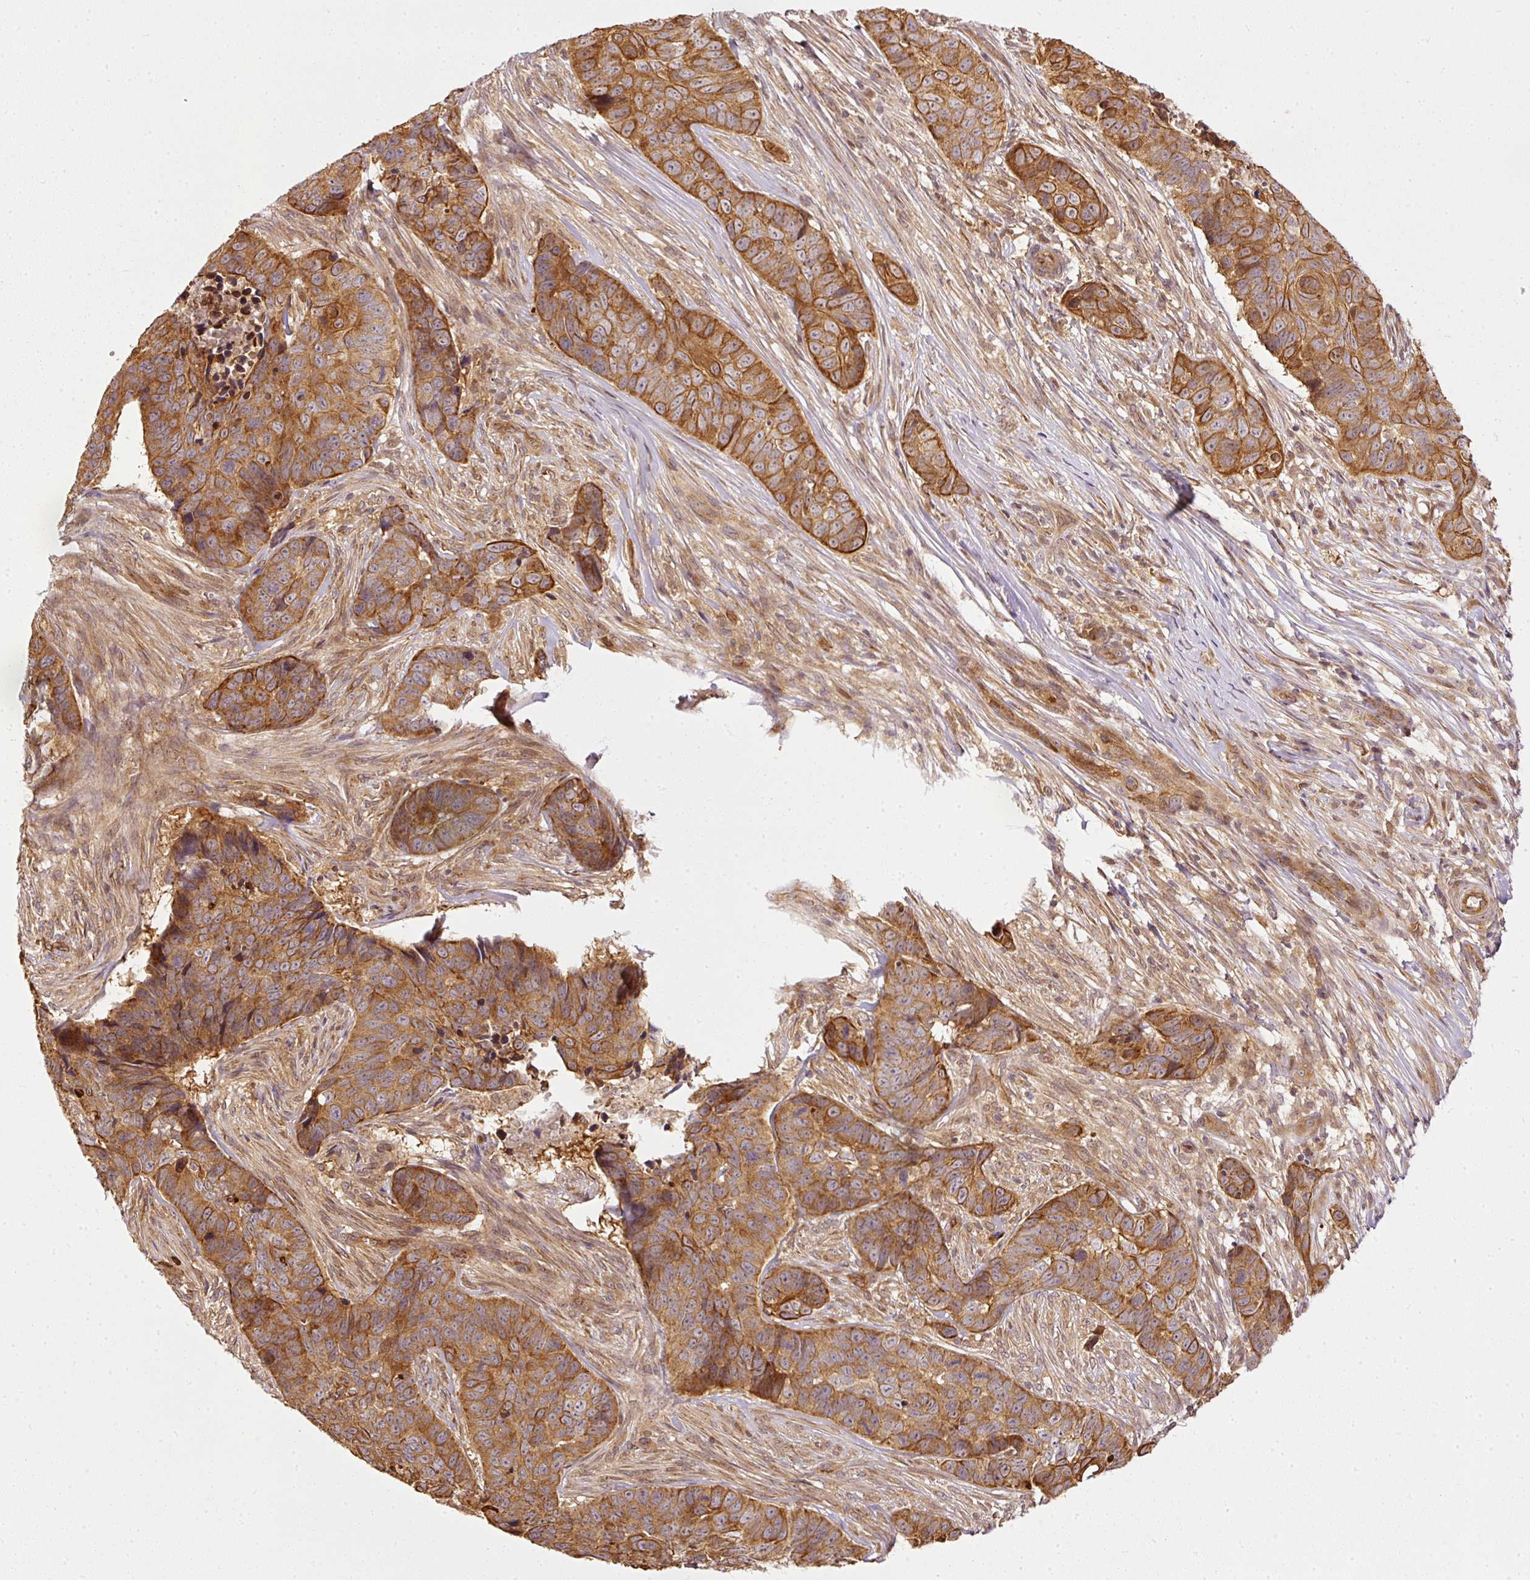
{"staining": {"intensity": "strong", "quantity": ">75%", "location": "cytoplasmic/membranous"}, "tissue": "skin cancer", "cell_type": "Tumor cells", "image_type": "cancer", "snomed": [{"axis": "morphology", "description": "Basal cell carcinoma"}, {"axis": "topography", "description": "Skin"}], "caption": "A high-resolution photomicrograph shows immunohistochemistry staining of skin basal cell carcinoma, which displays strong cytoplasmic/membranous expression in about >75% of tumor cells. (DAB (3,3'-diaminobenzidine) = brown stain, brightfield microscopy at high magnification).", "gene": "MIF4GD", "patient": {"sex": "female", "age": 82}}